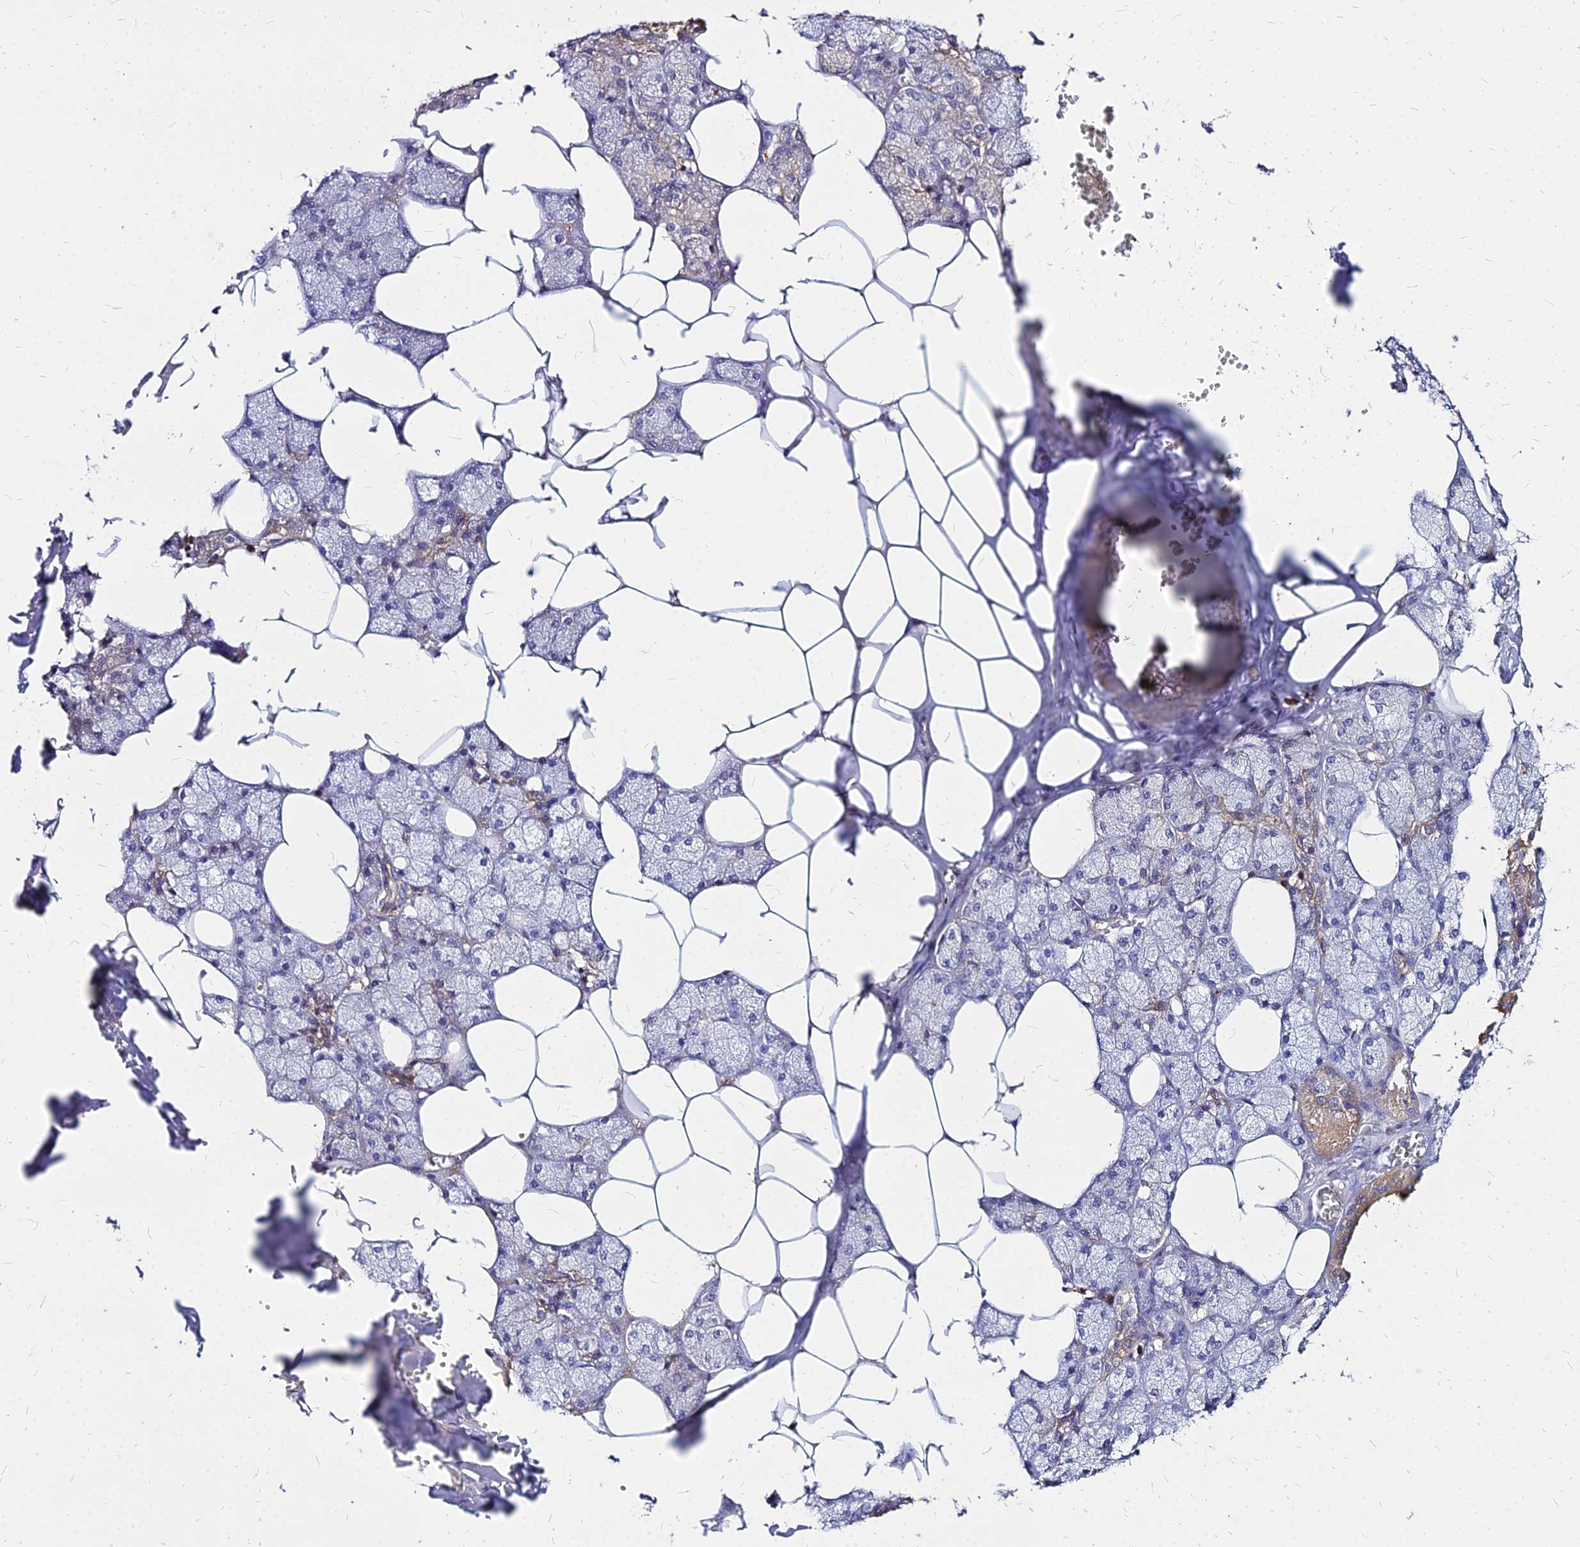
{"staining": {"intensity": "moderate", "quantity": "<25%", "location": "cytoplasmic/membranous"}, "tissue": "salivary gland", "cell_type": "Glandular cells", "image_type": "normal", "snomed": [{"axis": "morphology", "description": "Normal tissue, NOS"}, {"axis": "topography", "description": "Salivary gland"}], "caption": "This micrograph shows normal salivary gland stained with immunohistochemistry (IHC) to label a protein in brown. The cytoplasmic/membranous of glandular cells show moderate positivity for the protein. Nuclei are counter-stained blue.", "gene": "ACSM6", "patient": {"sex": "male", "age": 62}}